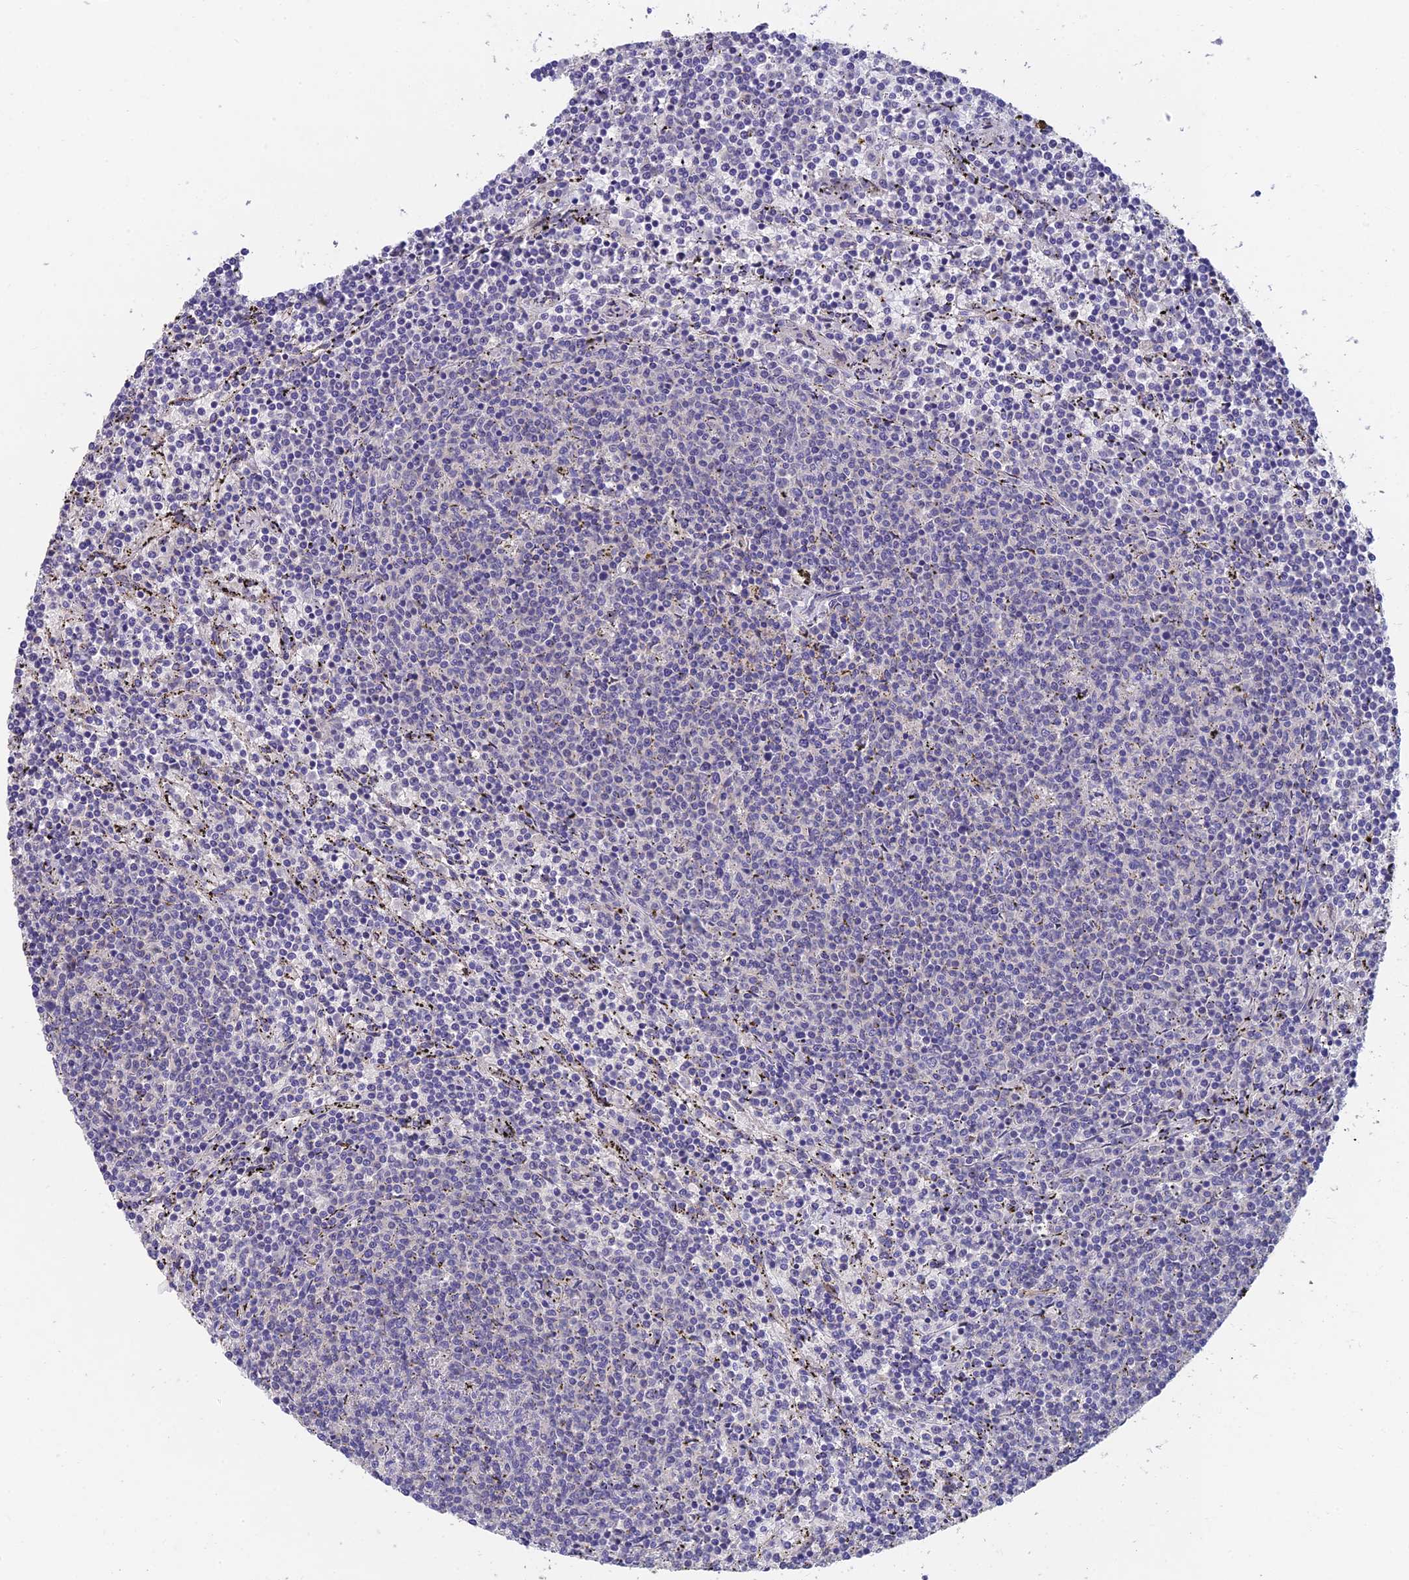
{"staining": {"intensity": "negative", "quantity": "none", "location": "none"}, "tissue": "lymphoma", "cell_type": "Tumor cells", "image_type": "cancer", "snomed": [{"axis": "morphology", "description": "Malignant lymphoma, non-Hodgkin's type, Low grade"}, {"axis": "topography", "description": "Spleen"}], "caption": "There is no significant expression in tumor cells of lymphoma. (DAB (3,3'-diaminobenzidine) immunohistochemistry (IHC) visualized using brightfield microscopy, high magnification).", "gene": "ADAMTS13", "patient": {"sex": "female", "age": 50}}